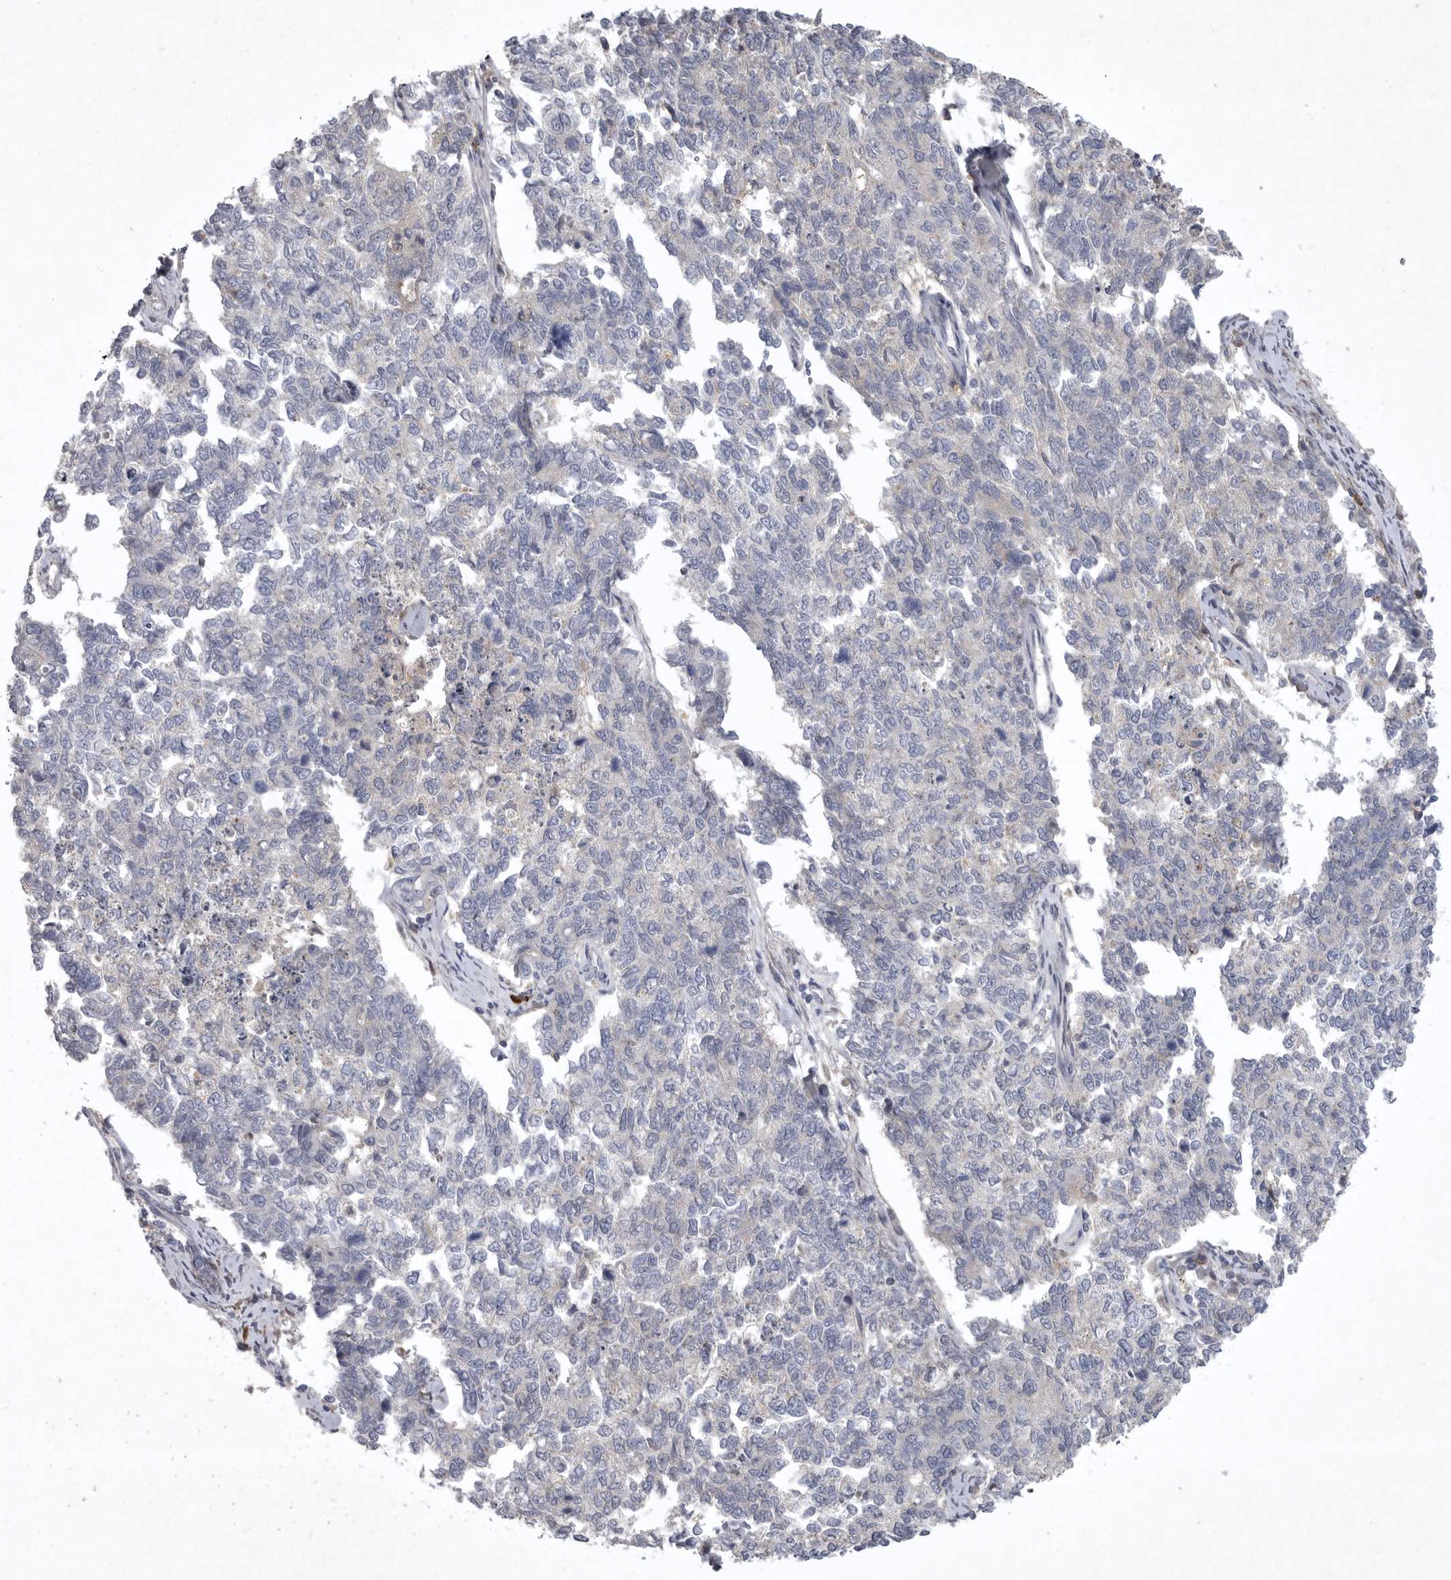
{"staining": {"intensity": "negative", "quantity": "none", "location": "none"}, "tissue": "cervical cancer", "cell_type": "Tumor cells", "image_type": "cancer", "snomed": [{"axis": "morphology", "description": "Squamous cell carcinoma, NOS"}, {"axis": "topography", "description": "Cervix"}], "caption": "Tumor cells show no significant positivity in cervical squamous cell carcinoma.", "gene": "LAMTOR3", "patient": {"sex": "female", "age": 63}}